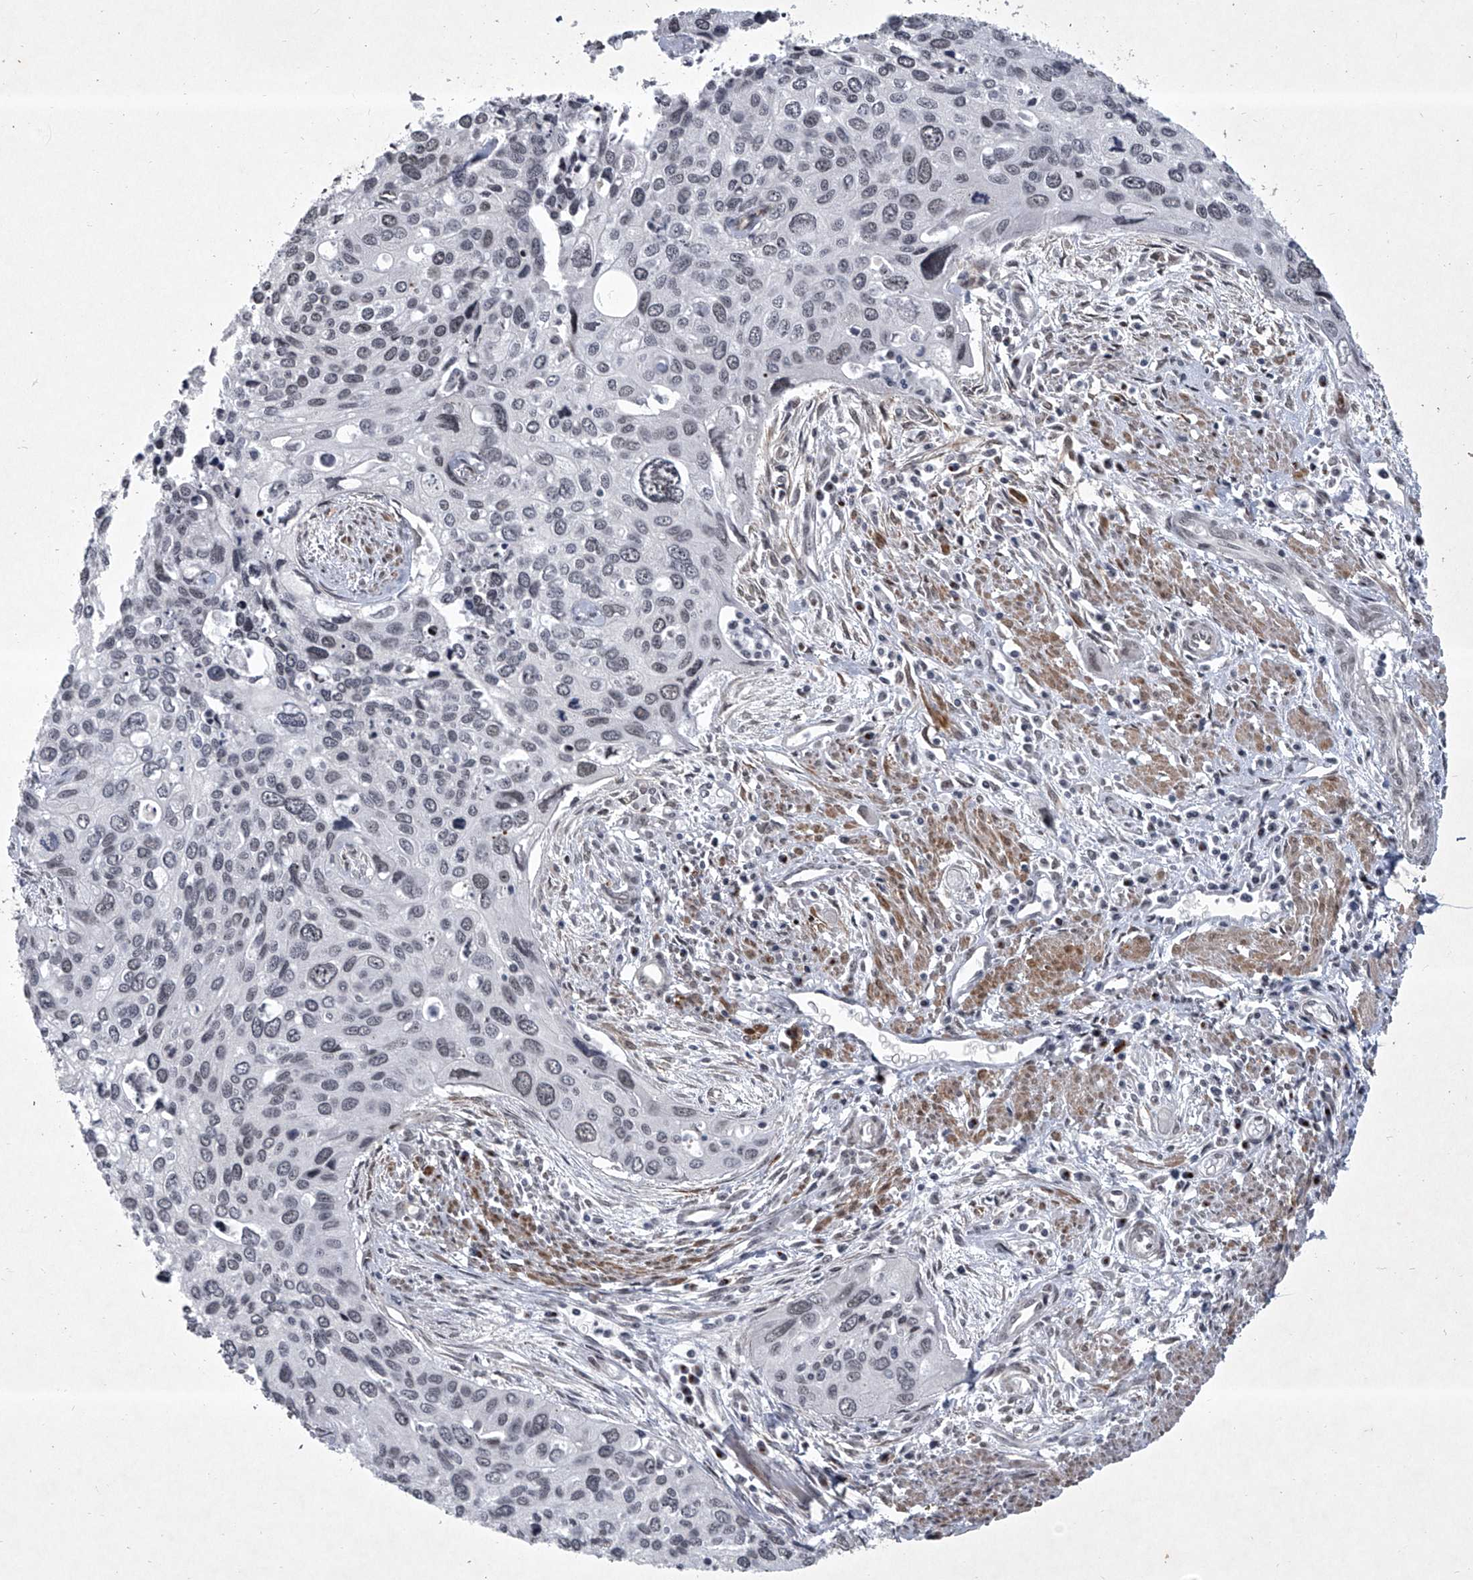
{"staining": {"intensity": "negative", "quantity": "none", "location": "none"}, "tissue": "cervical cancer", "cell_type": "Tumor cells", "image_type": "cancer", "snomed": [{"axis": "morphology", "description": "Squamous cell carcinoma, NOS"}, {"axis": "topography", "description": "Cervix"}], "caption": "An image of cervical cancer stained for a protein displays no brown staining in tumor cells.", "gene": "MLLT1", "patient": {"sex": "female", "age": 55}}